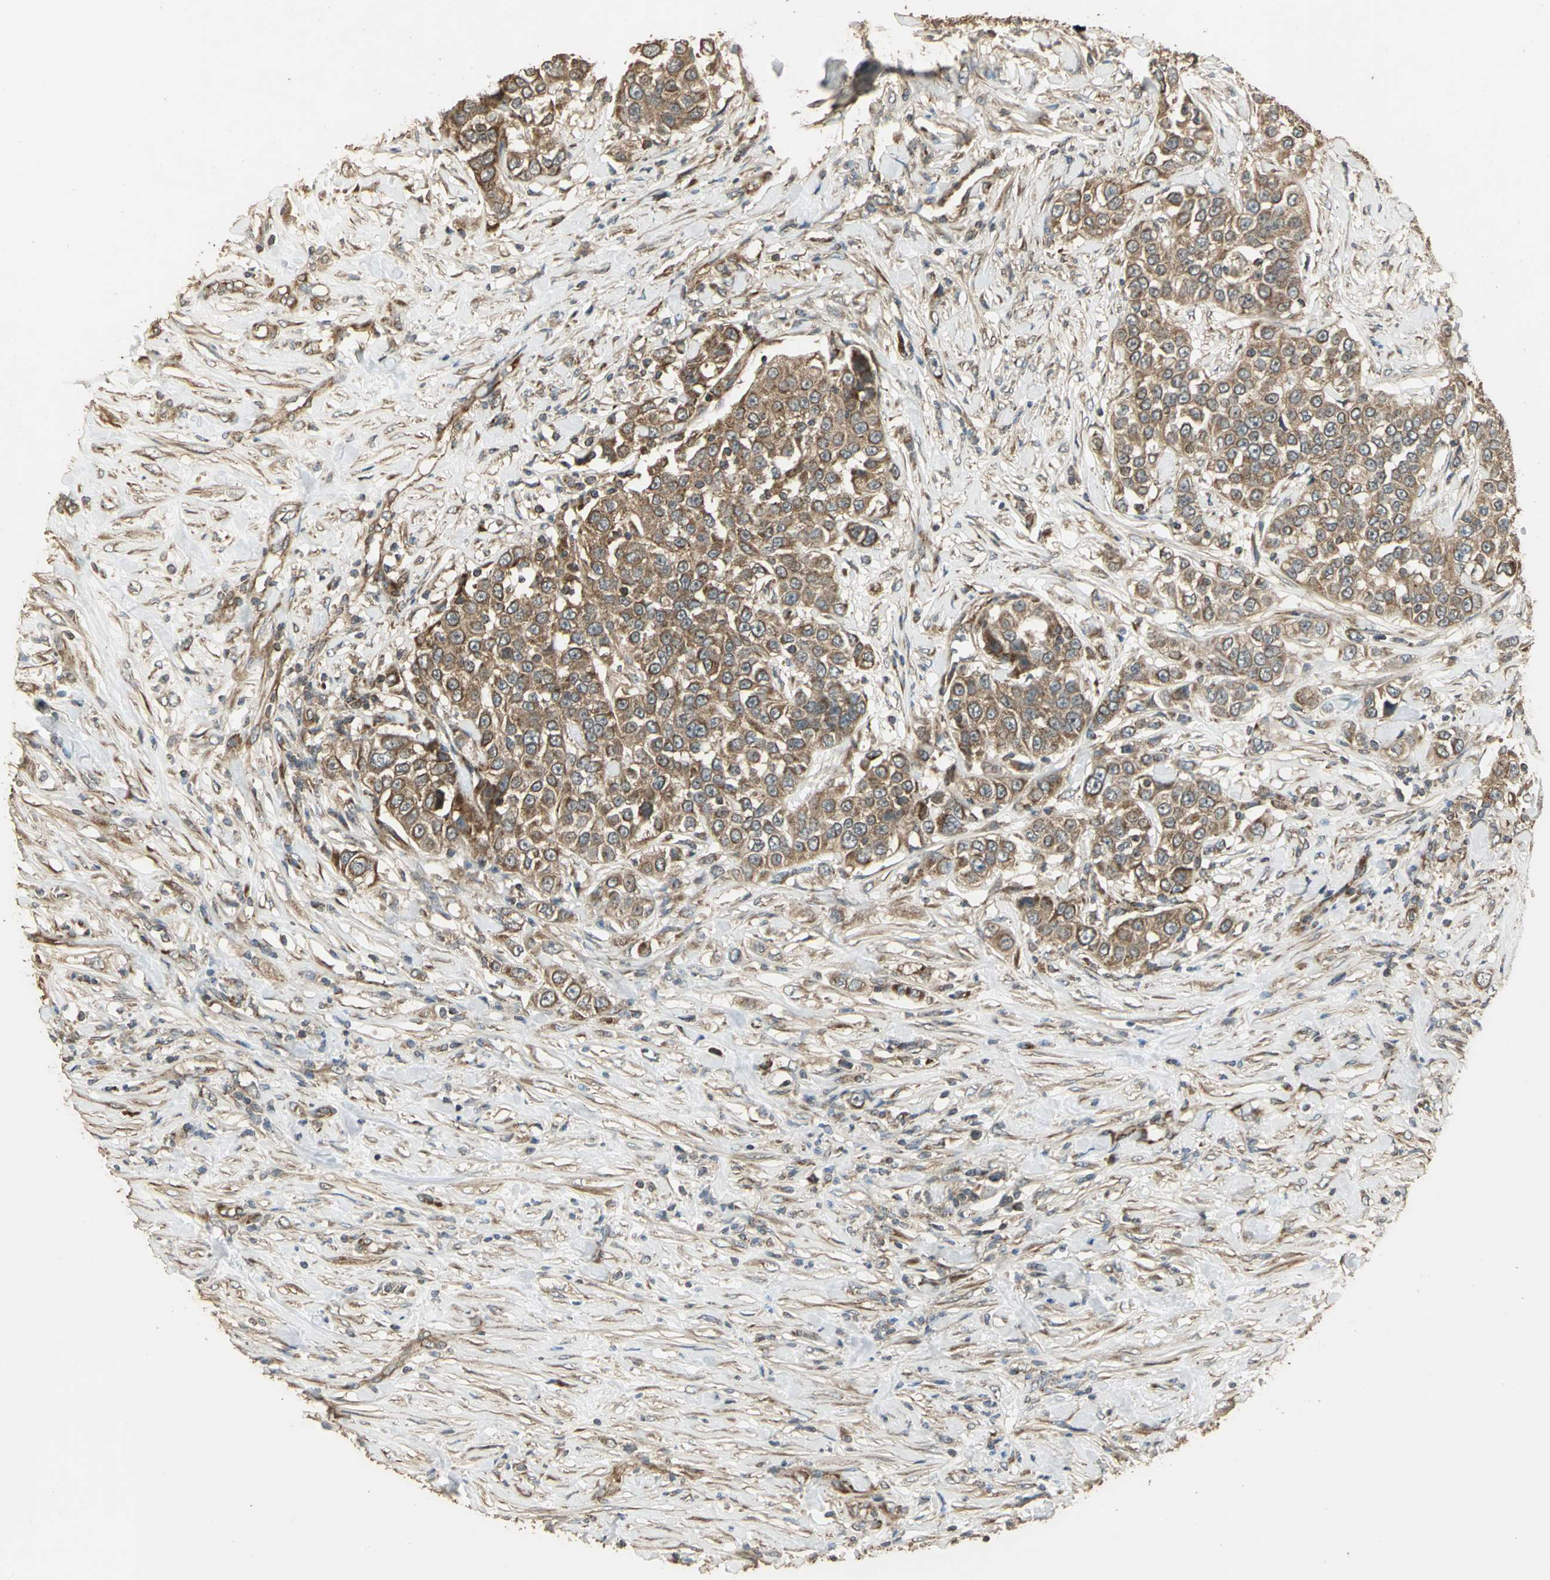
{"staining": {"intensity": "strong", "quantity": ">75%", "location": "cytoplasmic/membranous"}, "tissue": "urothelial cancer", "cell_type": "Tumor cells", "image_type": "cancer", "snomed": [{"axis": "morphology", "description": "Urothelial carcinoma, High grade"}, {"axis": "topography", "description": "Urinary bladder"}], "caption": "IHC staining of urothelial cancer, which exhibits high levels of strong cytoplasmic/membranous staining in about >75% of tumor cells indicating strong cytoplasmic/membranous protein expression. The staining was performed using DAB (brown) for protein detection and nuclei were counterstained in hematoxylin (blue).", "gene": "KANK1", "patient": {"sex": "female", "age": 80}}